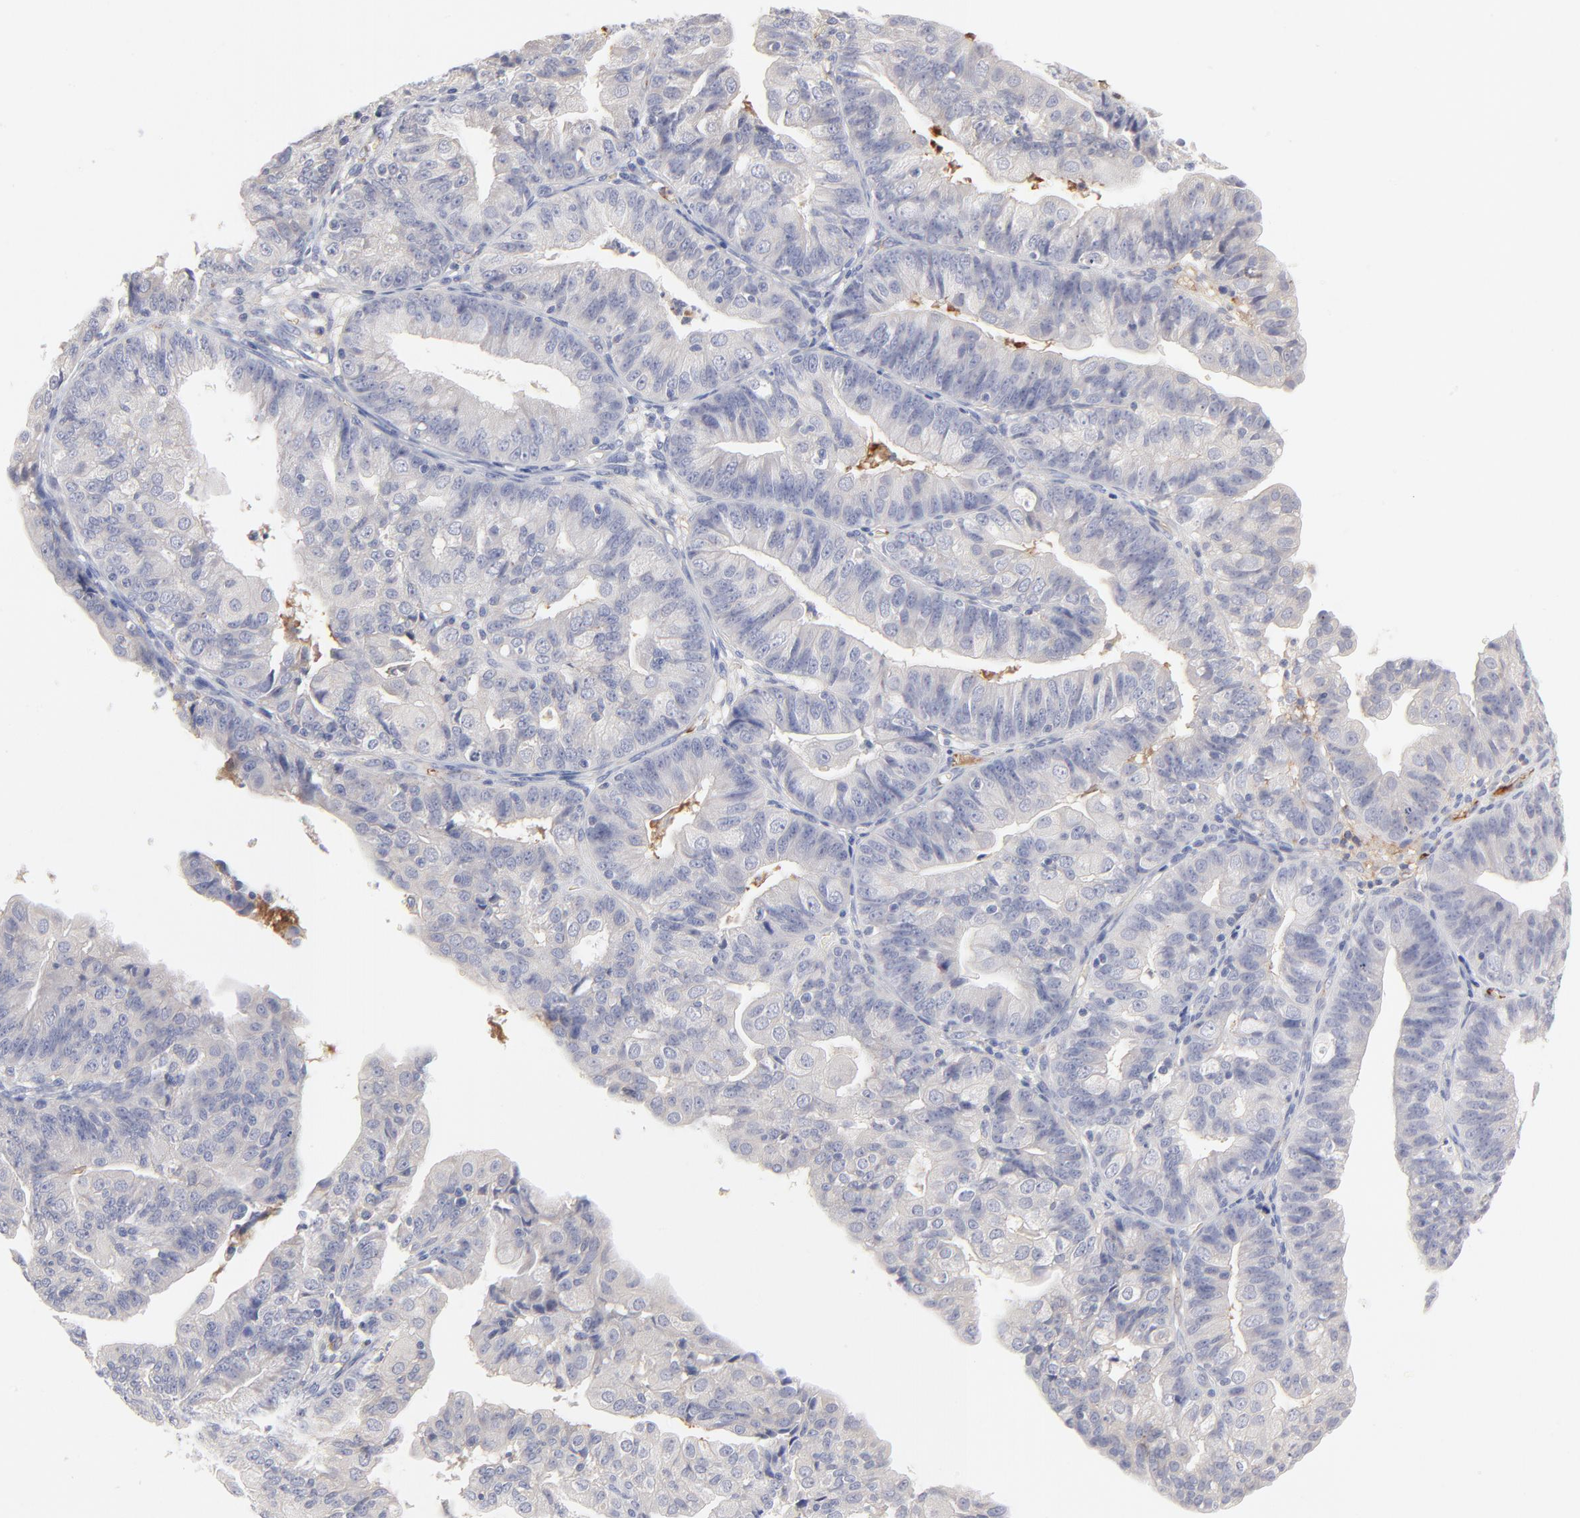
{"staining": {"intensity": "negative", "quantity": "none", "location": "none"}, "tissue": "endometrial cancer", "cell_type": "Tumor cells", "image_type": "cancer", "snomed": [{"axis": "morphology", "description": "Adenocarcinoma, NOS"}, {"axis": "topography", "description": "Endometrium"}], "caption": "Human endometrial cancer stained for a protein using immunohistochemistry demonstrates no staining in tumor cells.", "gene": "CCR3", "patient": {"sex": "female", "age": 56}}